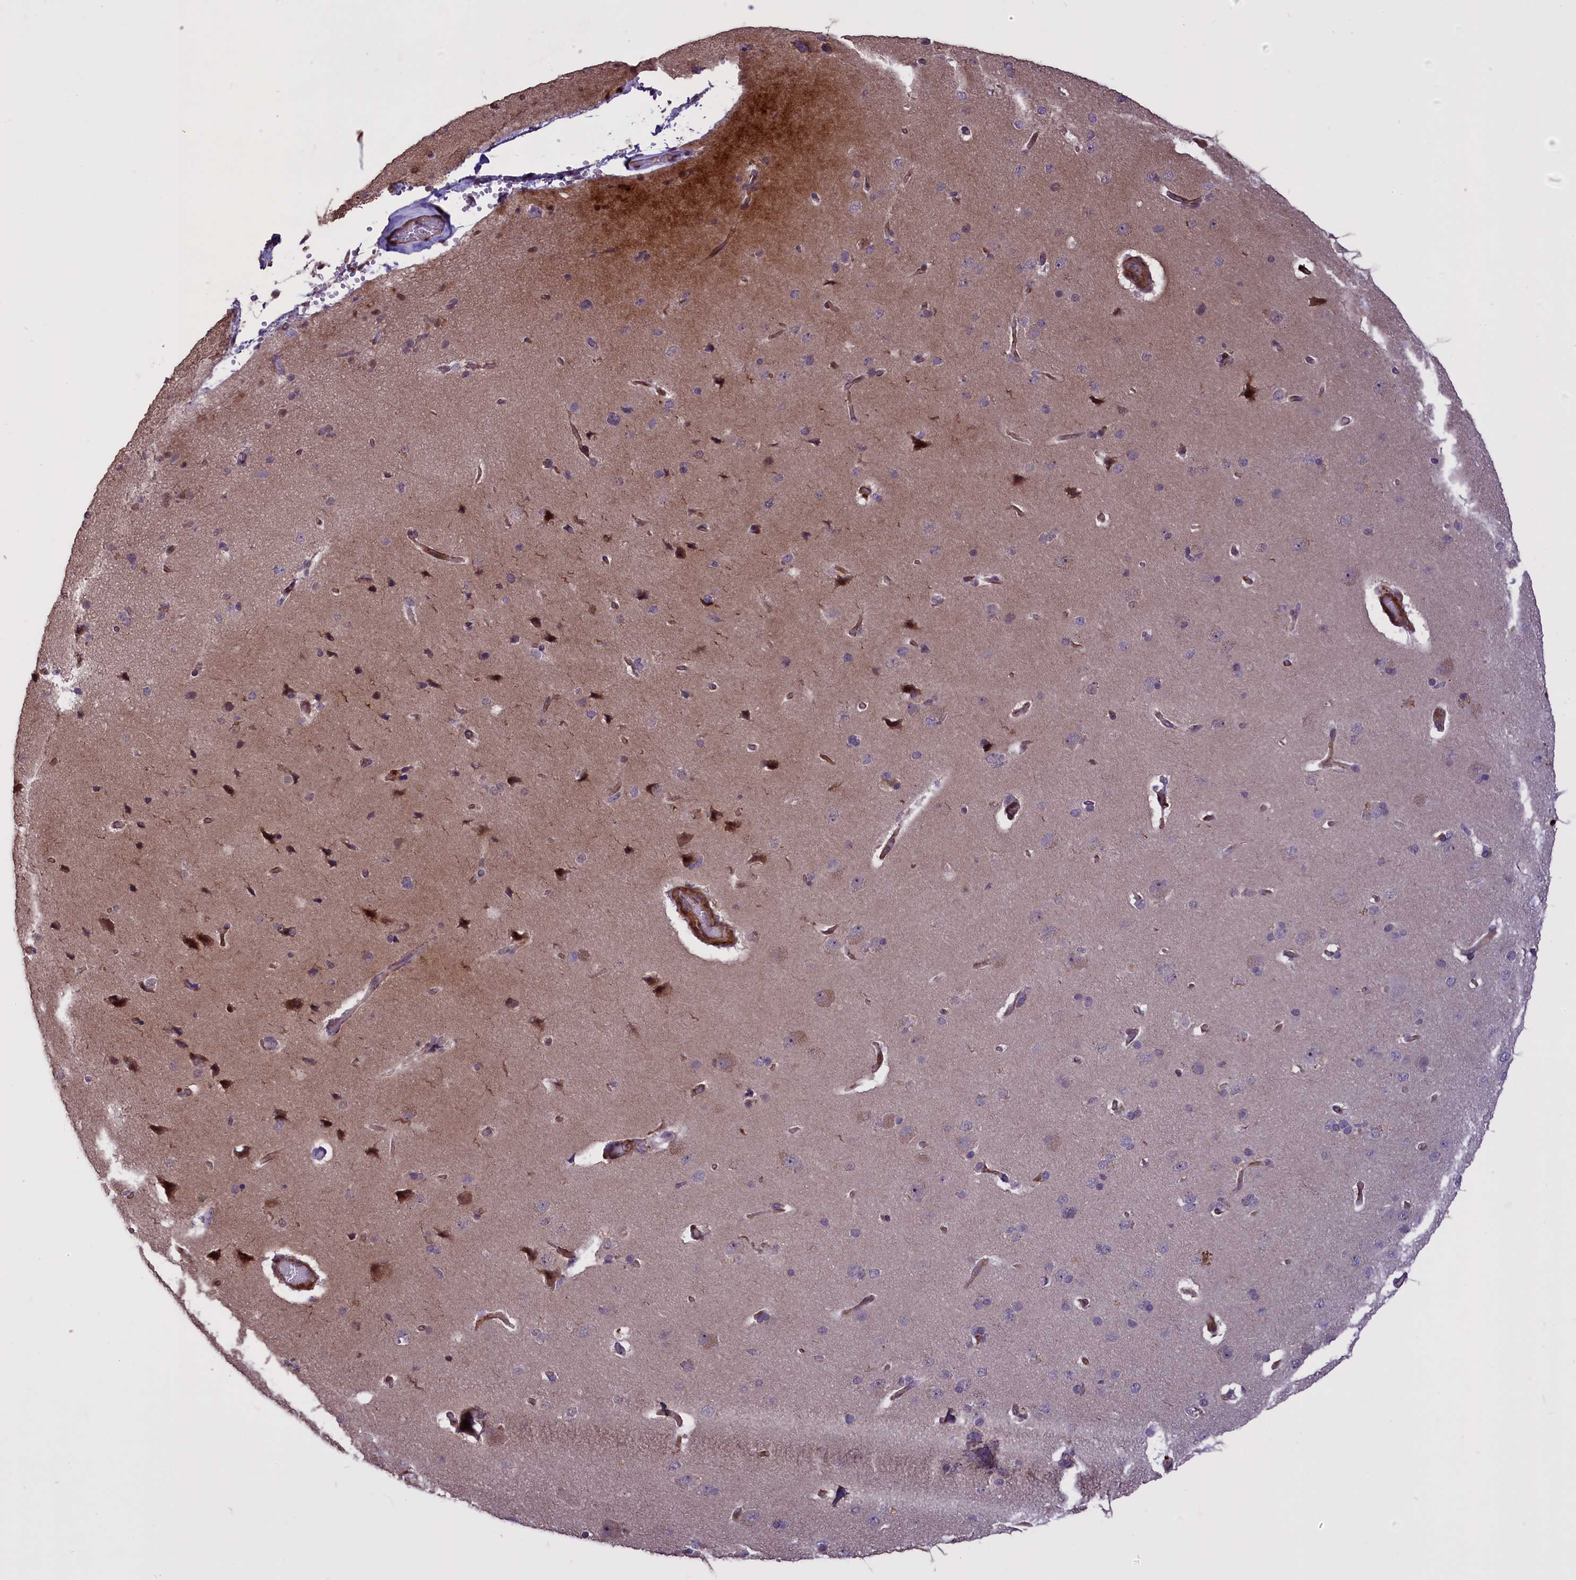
{"staining": {"intensity": "moderate", "quantity": "25%-75%", "location": "cytoplasmic/membranous,nuclear"}, "tissue": "cerebral cortex", "cell_type": "Endothelial cells", "image_type": "normal", "snomed": [{"axis": "morphology", "description": "Normal tissue, NOS"}, {"axis": "topography", "description": "Cerebral cortex"}], "caption": "Immunohistochemistry (DAB (3,3'-diaminobenzidine)) staining of benign human cerebral cortex shows moderate cytoplasmic/membranous,nuclear protein staining in about 25%-75% of endothelial cells.", "gene": "ENHO", "patient": {"sex": "male", "age": 62}}